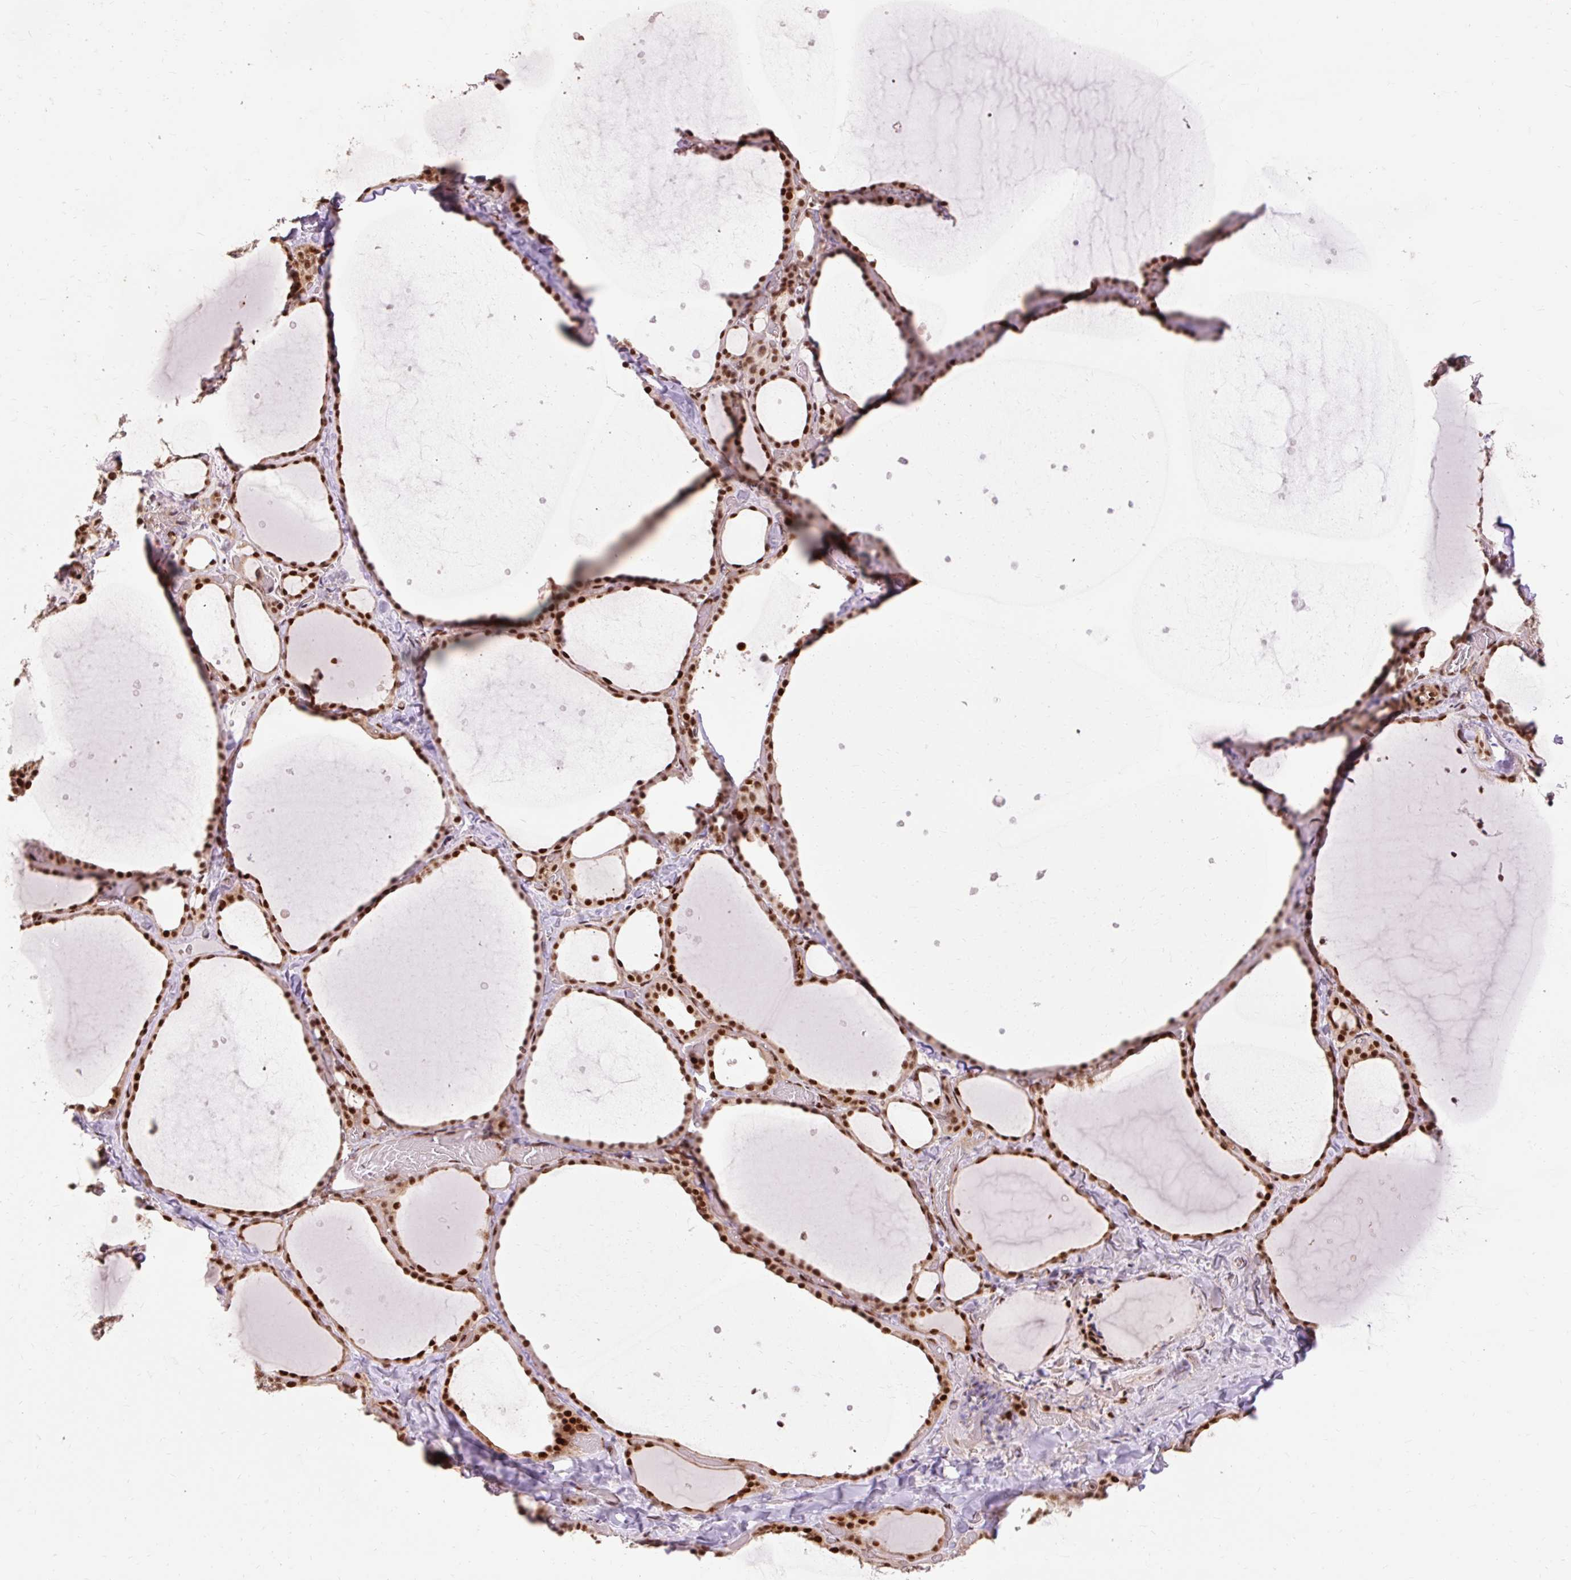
{"staining": {"intensity": "strong", "quantity": ">75%", "location": "nuclear"}, "tissue": "thyroid gland", "cell_type": "Glandular cells", "image_type": "normal", "snomed": [{"axis": "morphology", "description": "Normal tissue, NOS"}, {"axis": "topography", "description": "Thyroid gland"}], "caption": "Thyroid gland stained with a brown dye shows strong nuclear positive positivity in approximately >75% of glandular cells.", "gene": "MECOM", "patient": {"sex": "female", "age": 36}}